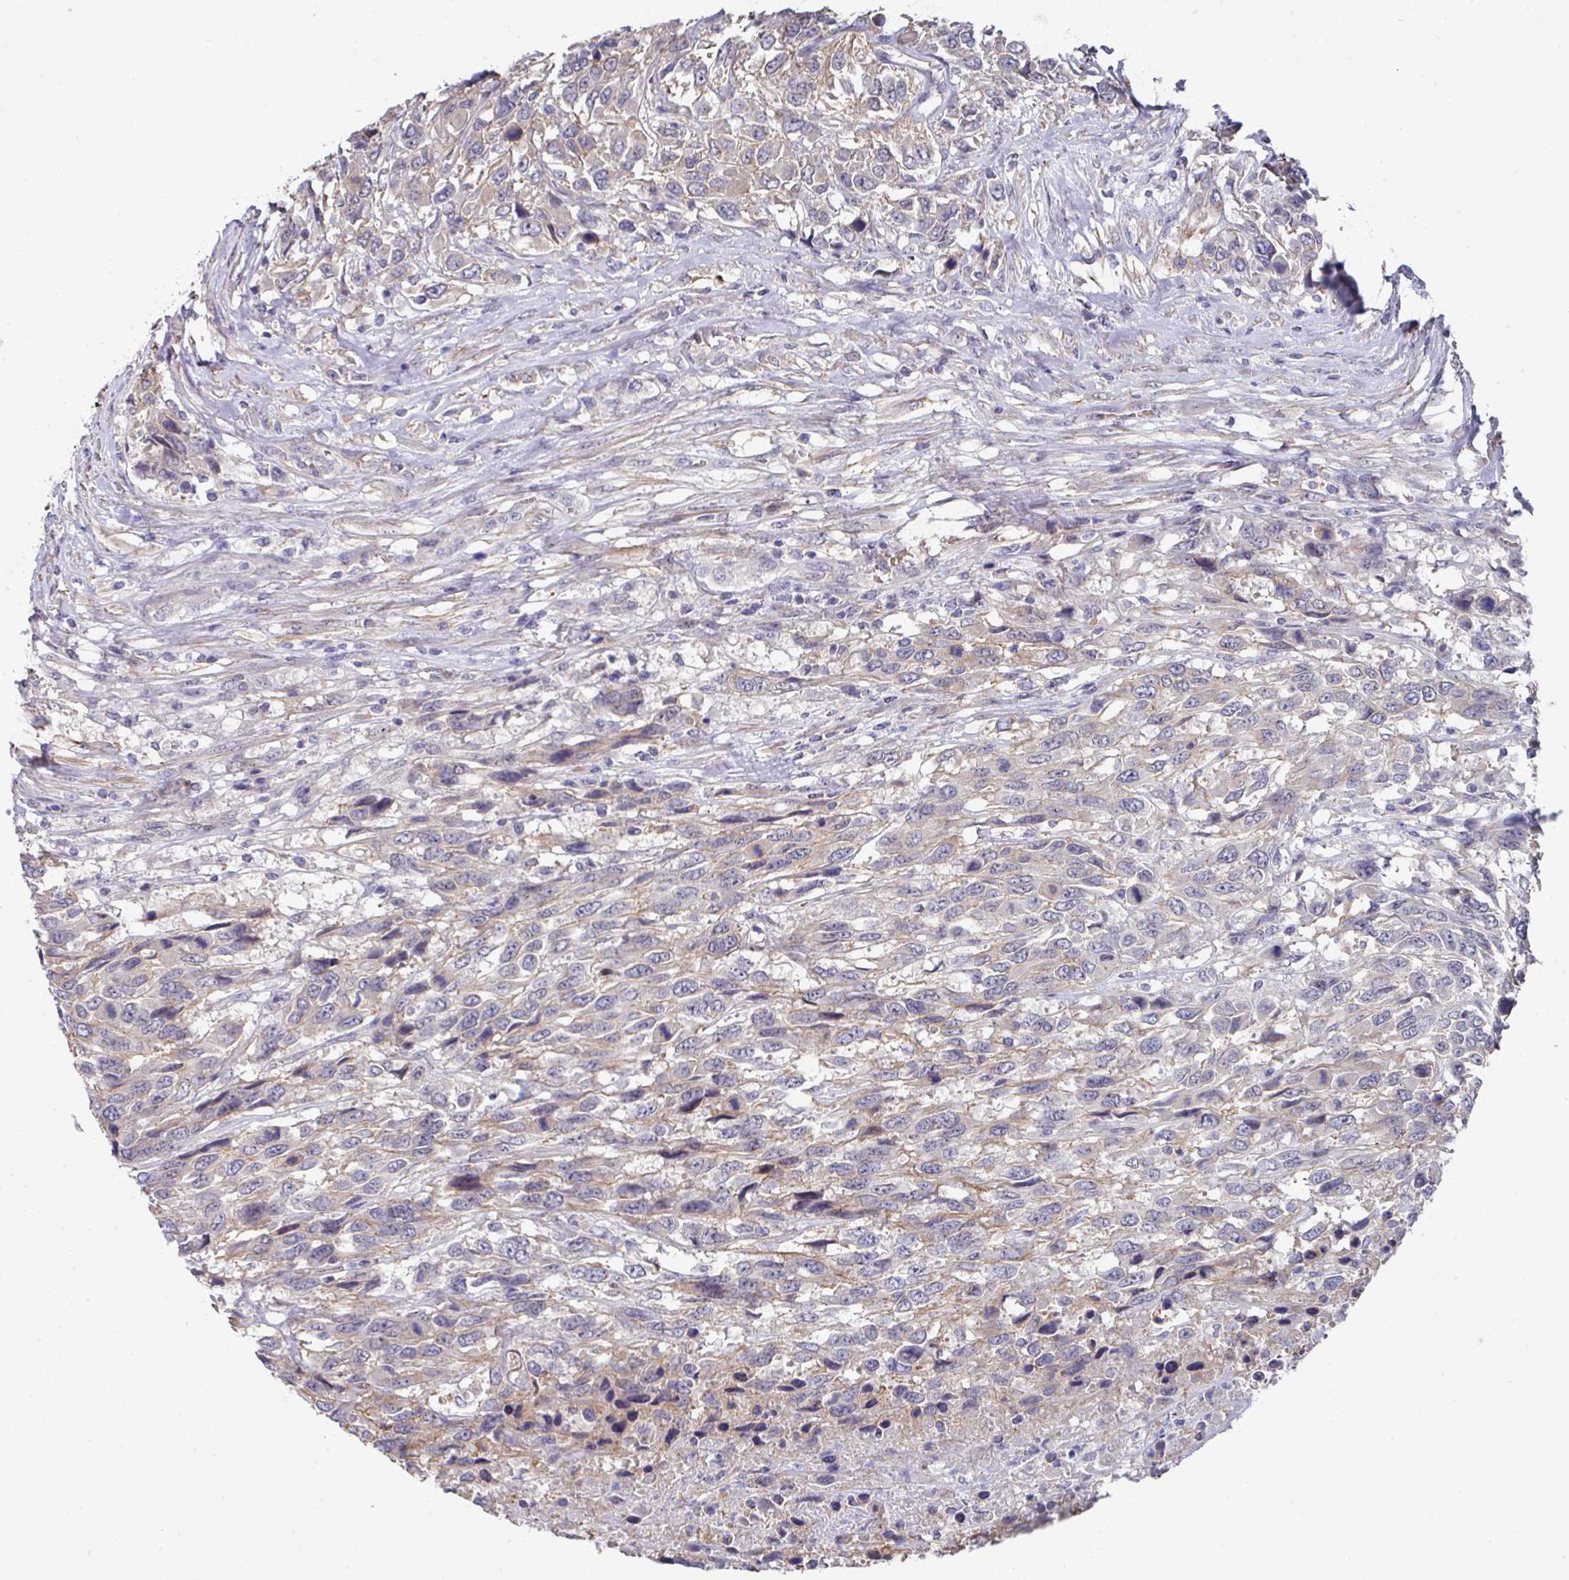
{"staining": {"intensity": "moderate", "quantity": "25%-75%", "location": "cytoplasmic/membranous"}, "tissue": "urothelial cancer", "cell_type": "Tumor cells", "image_type": "cancer", "snomed": [{"axis": "morphology", "description": "Urothelial carcinoma, High grade"}, {"axis": "topography", "description": "Urinary bladder"}], "caption": "Immunohistochemical staining of human urothelial cancer displays medium levels of moderate cytoplasmic/membranous positivity in approximately 25%-75% of tumor cells. The staining is performed using DAB (3,3'-diaminobenzidine) brown chromogen to label protein expression. The nuclei are counter-stained blue using hematoxylin.", "gene": "PRR5", "patient": {"sex": "female", "age": 70}}